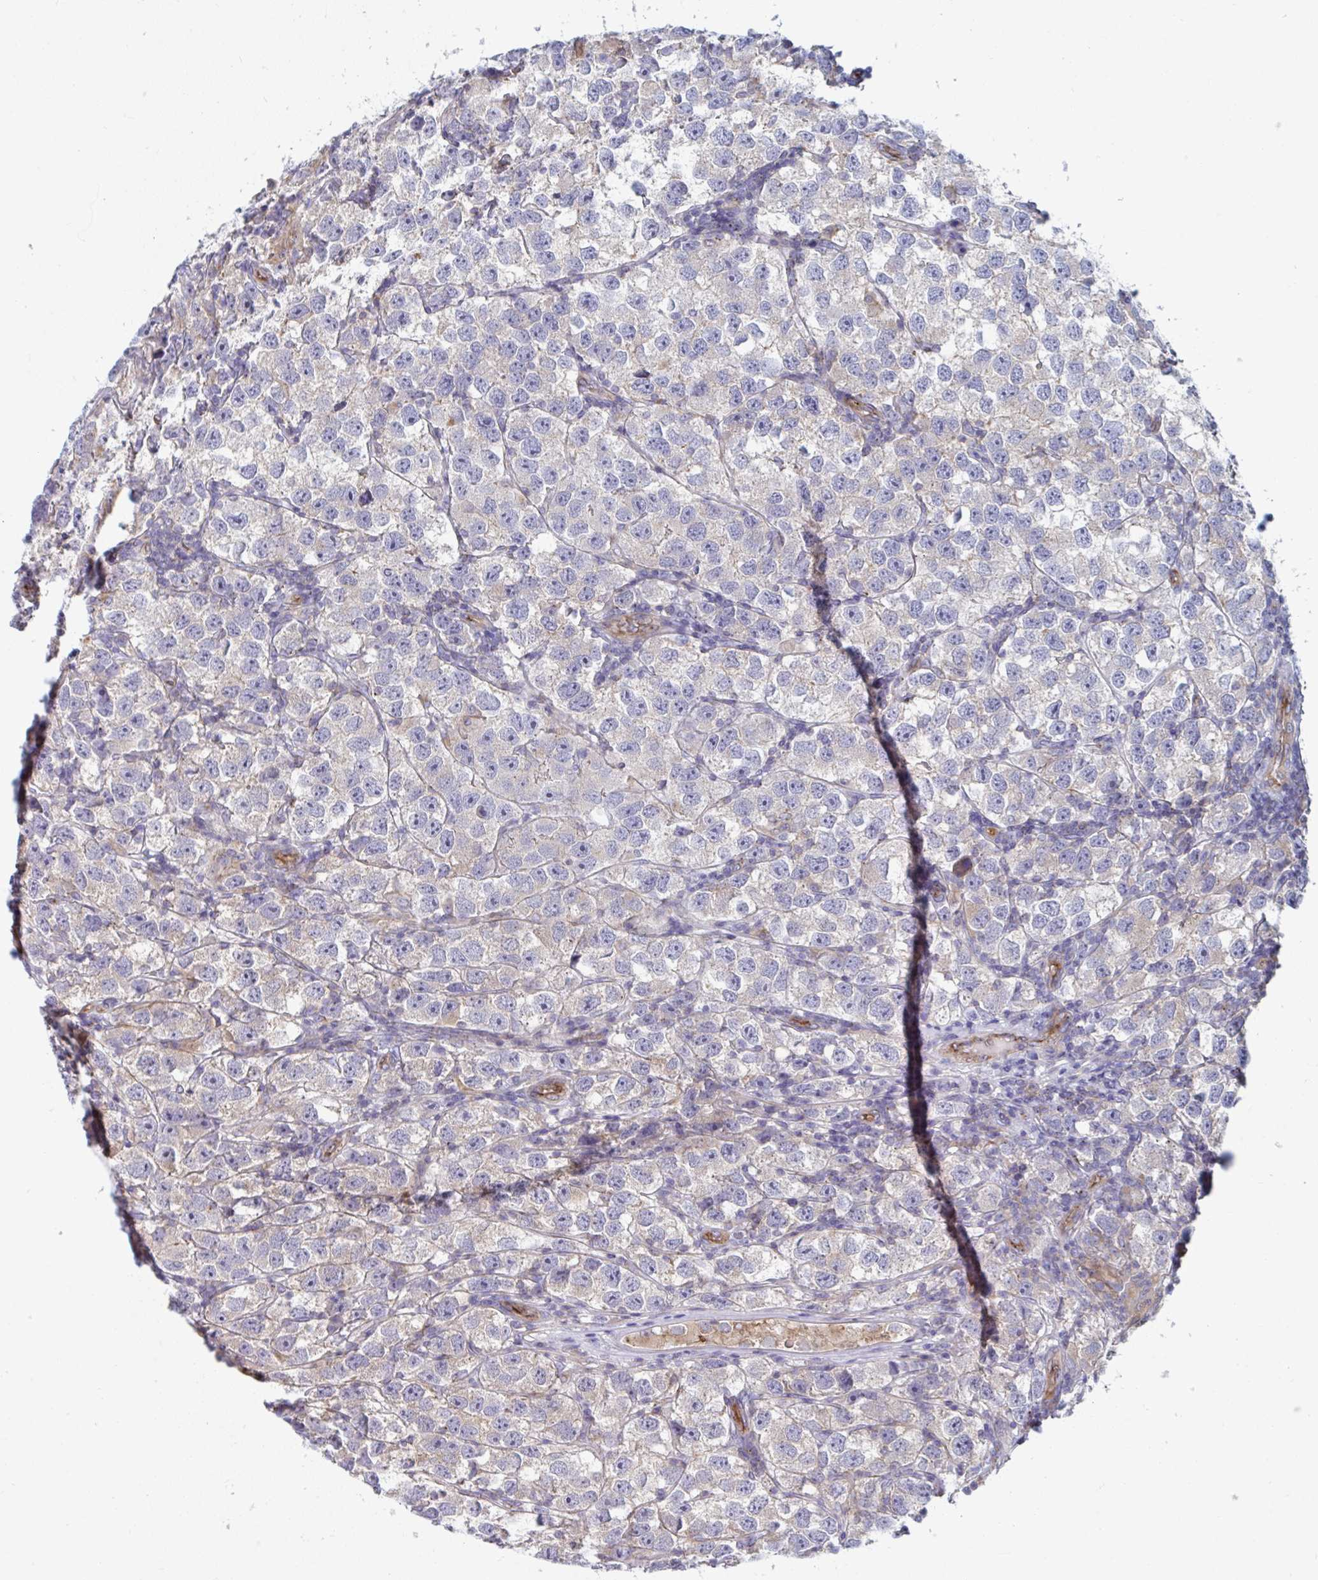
{"staining": {"intensity": "negative", "quantity": "none", "location": "none"}, "tissue": "testis cancer", "cell_type": "Tumor cells", "image_type": "cancer", "snomed": [{"axis": "morphology", "description": "Seminoma, NOS"}, {"axis": "topography", "description": "Testis"}], "caption": "This photomicrograph is of seminoma (testis) stained with immunohistochemistry (IHC) to label a protein in brown with the nuclei are counter-stained blue. There is no positivity in tumor cells.", "gene": "SLC9A6", "patient": {"sex": "male", "age": 26}}